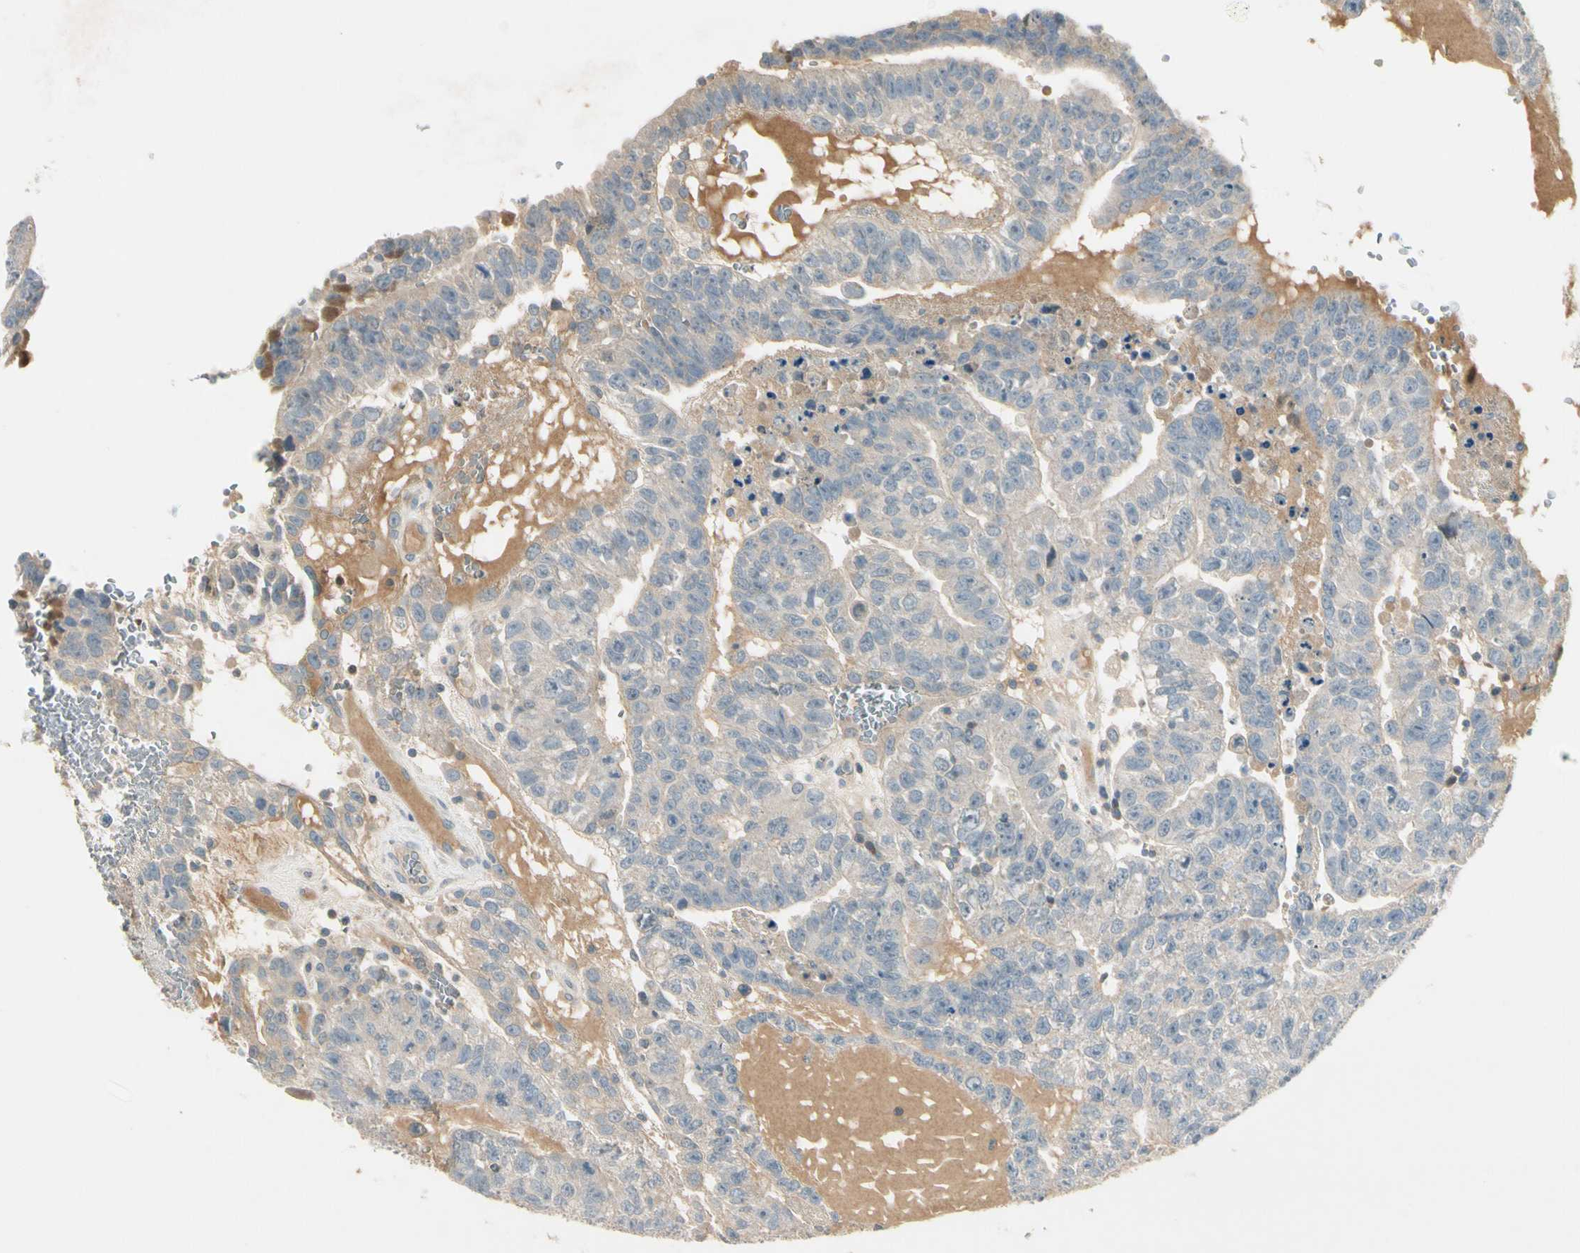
{"staining": {"intensity": "negative", "quantity": "none", "location": "none"}, "tissue": "testis cancer", "cell_type": "Tumor cells", "image_type": "cancer", "snomed": [{"axis": "morphology", "description": "Seminoma, NOS"}, {"axis": "morphology", "description": "Carcinoma, Embryonal, NOS"}, {"axis": "topography", "description": "Testis"}], "caption": "Tumor cells show no significant protein positivity in testis cancer. Brightfield microscopy of immunohistochemistry stained with DAB (3,3'-diaminobenzidine) (brown) and hematoxylin (blue), captured at high magnification.", "gene": "PPP3CB", "patient": {"sex": "male", "age": 52}}